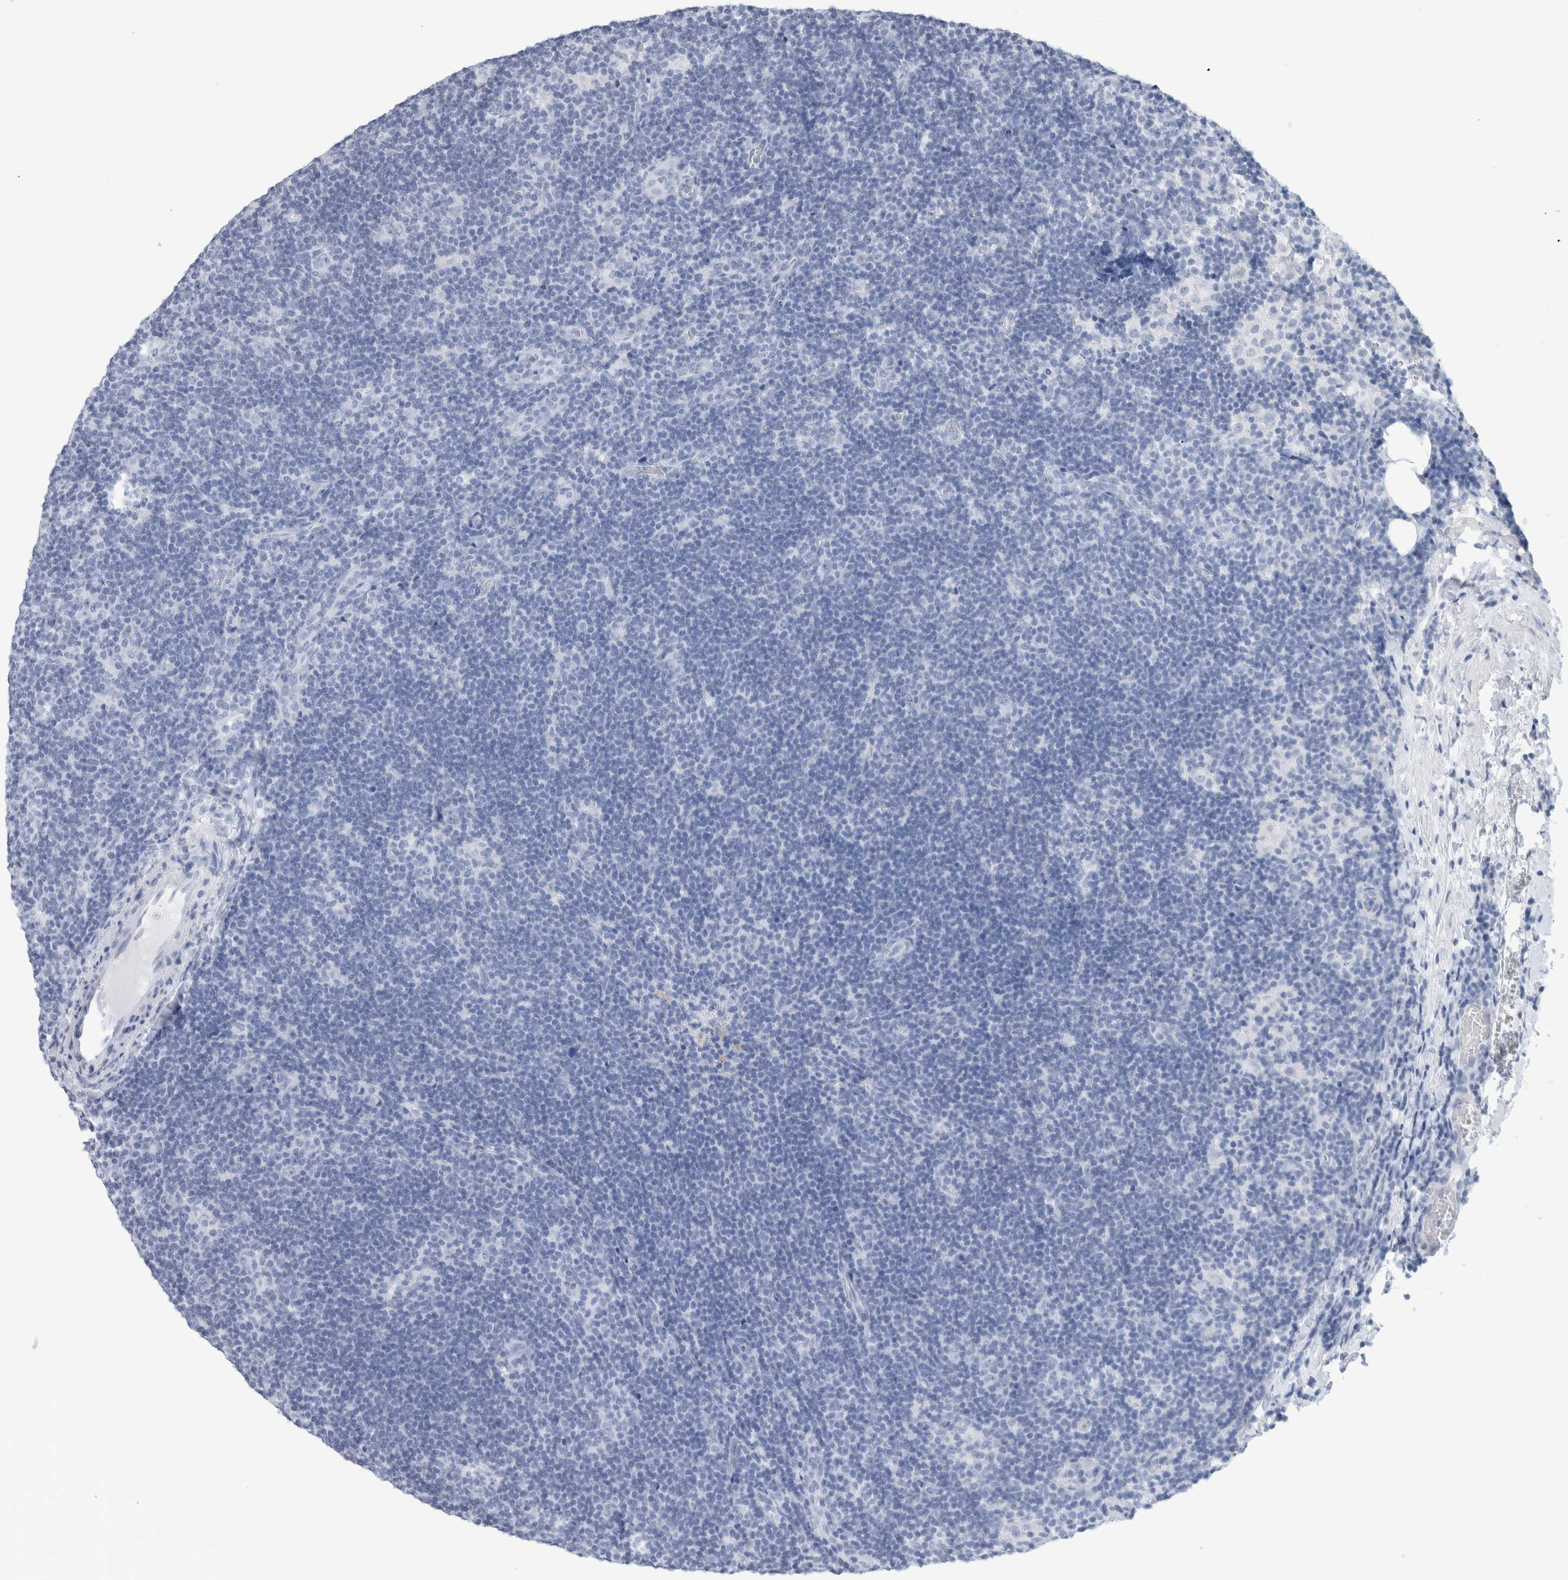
{"staining": {"intensity": "negative", "quantity": "none", "location": "none"}, "tissue": "lymphoma", "cell_type": "Tumor cells", "image_type": "cancer", "snomed": [{"axis": "morphology", "description": "Hodgkin's disease, NOS"}, {"axis": "topography", "description": "Lymph node"}], "caption": "Tumor cells show no significant staining in Hodgkin's disease. (DAB immunohistochemistry with hematoxylin counter stain).", "gene": "BCAN", "patient": {"sex": "female", "age": 57}}